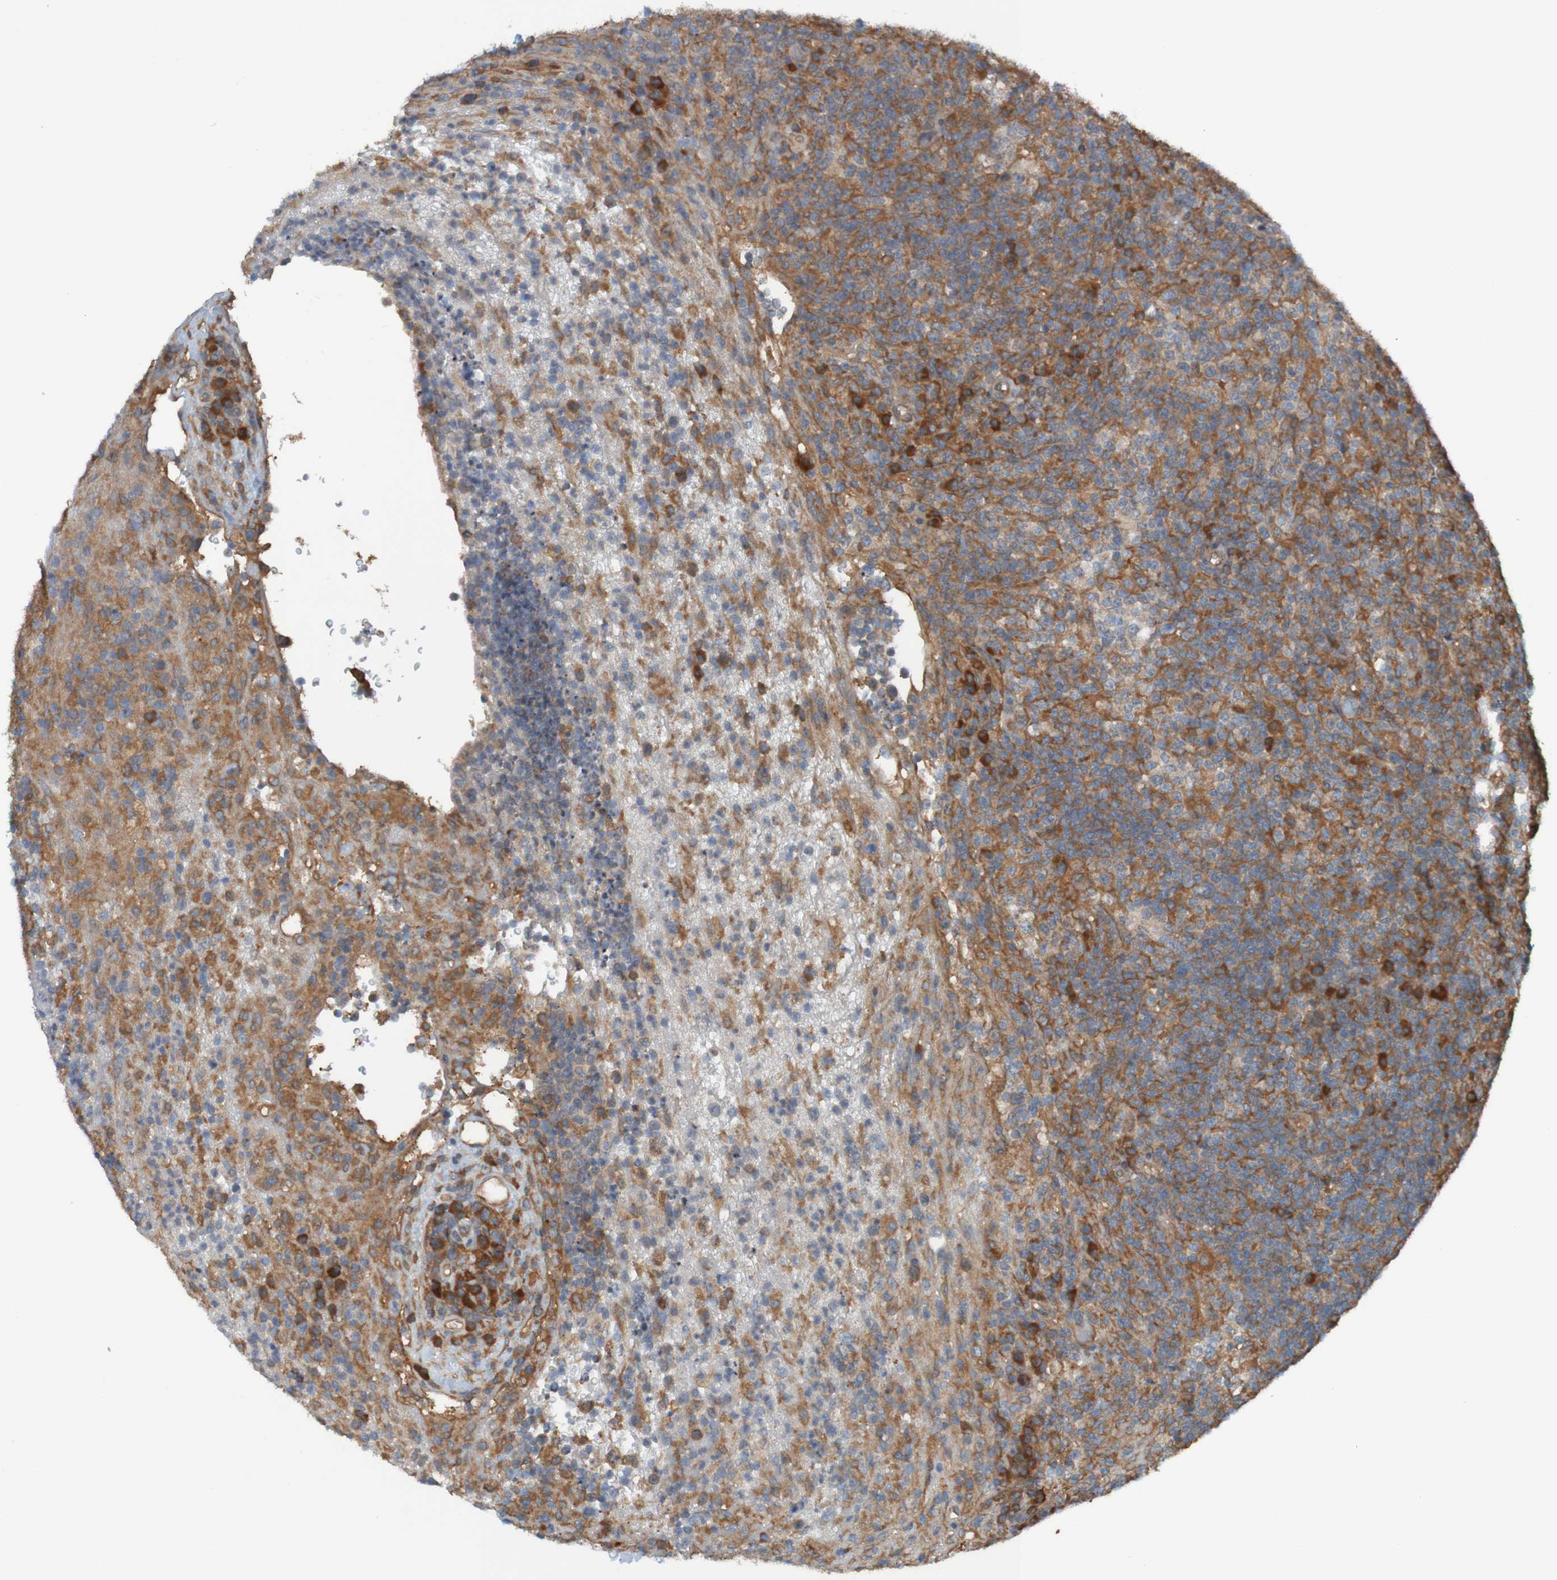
{"staining": {"intensity": "moderate", "quantity": ">75%", "location": "cytoplasmic/membranous"}, "tissue": "lymphoma", "cell_type": "Tumor cells", "image_type": "cancer", "snomed": [{"axis": "morphology", "description": "Malignant lymphoma, non-Hodgkin's type, High grade"}, {"axis": "topography", "description": "Lymph node"}], "caption": "Human high-grade malignant lymphoma, non-Hodgkin's type stained for a protein (brown) displays moderate cytoplasmic/membranous positive staining in approximately >75% of tumor cells.", "gene": "DNAJC4", "patient": {"sex": "female", "age": 76}}